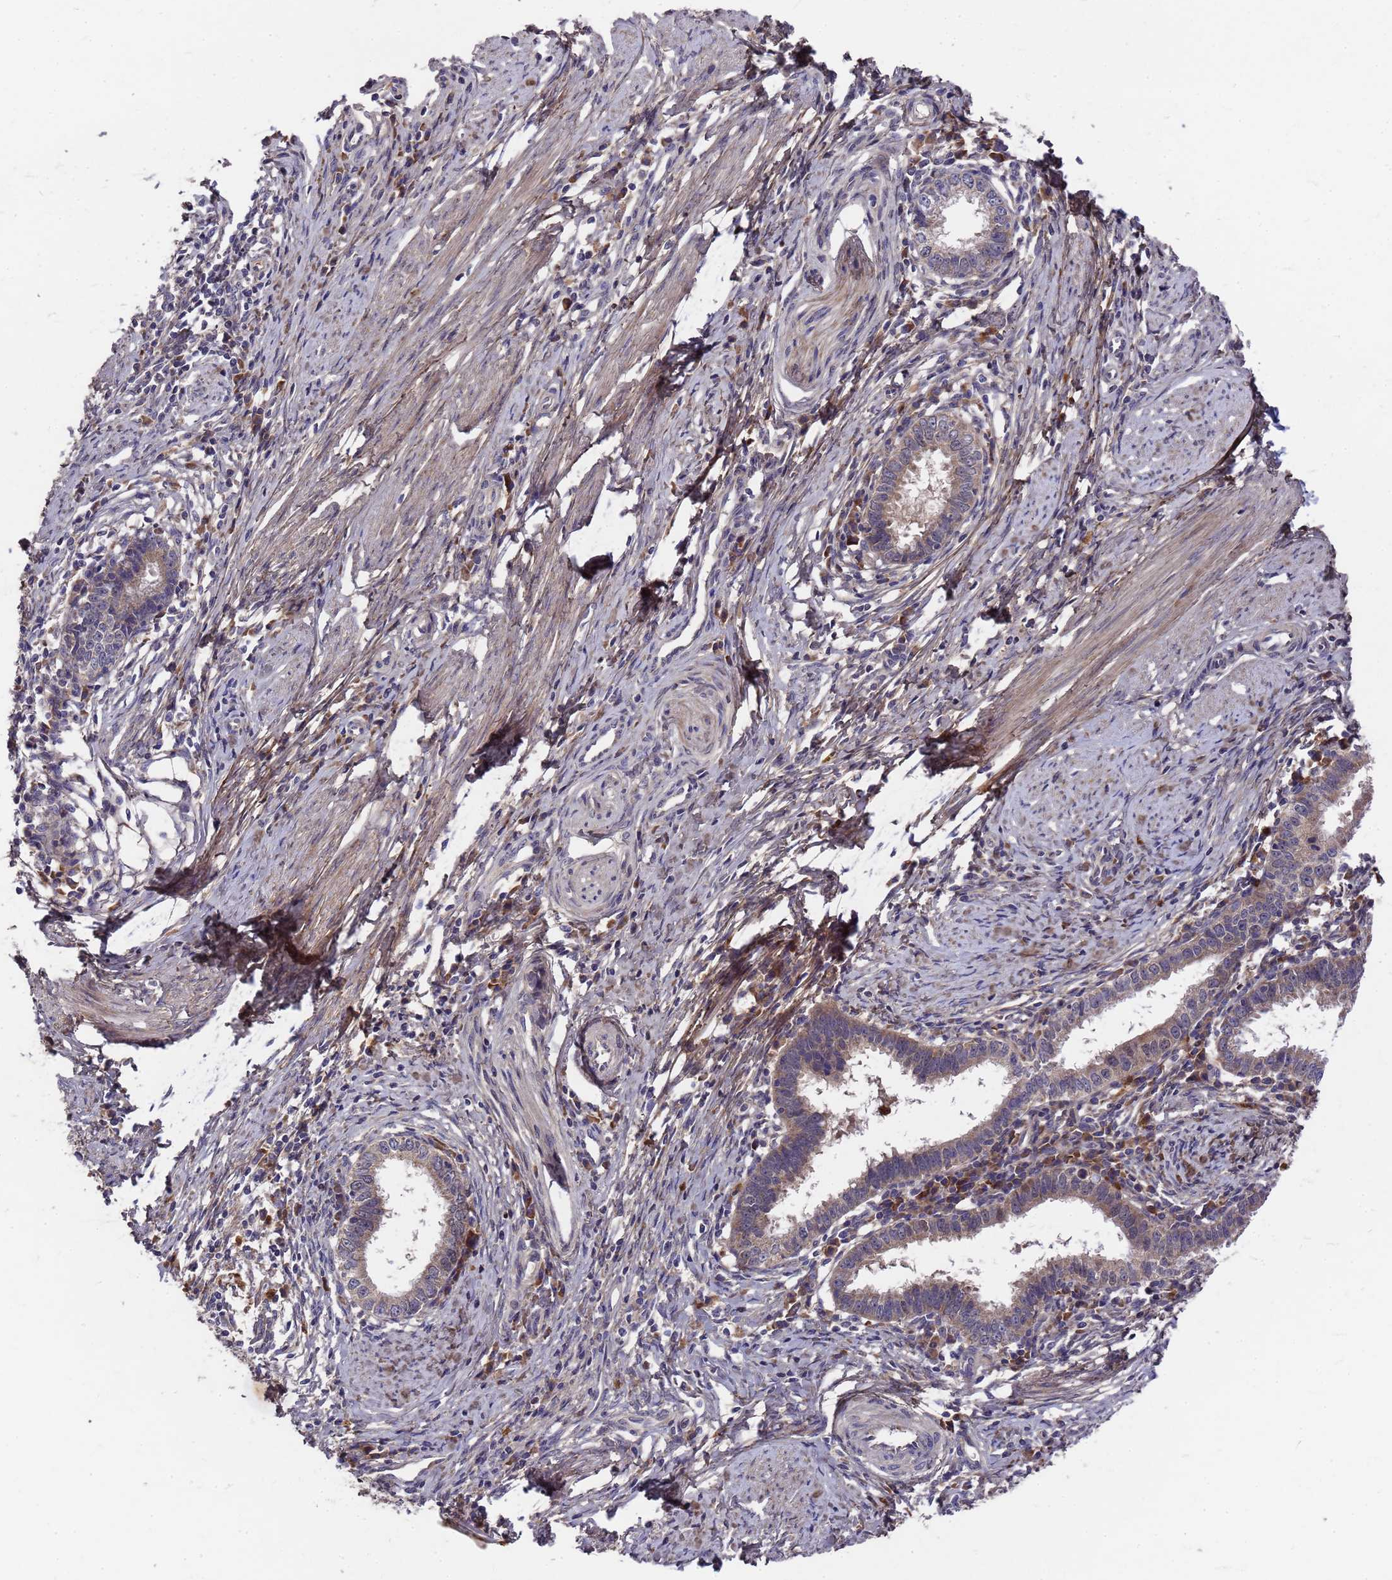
{"staining": {"intensity": "weak", "quantity": "25%-75%", "location": "cytoplasmic/membranous"}, "tissue": "cervical cancer", "cell_type": "Tumor cells", "image_type": "cancer", "snomed": [{"axis": "morphology", "description": "Adenocarcinoma, NOS"}, {"axis": "topography", "description": "Cervix"}], "caption": "Adenocarcinoma (cervical) tissue reveals weak cytoplasmic/membranous staining in approximately 25%-75% of tumor cells (IHC, brightfield microscopy, high magnification).", "gene": "ZNF717", "patient": {"sex": "female", "age": 36}}